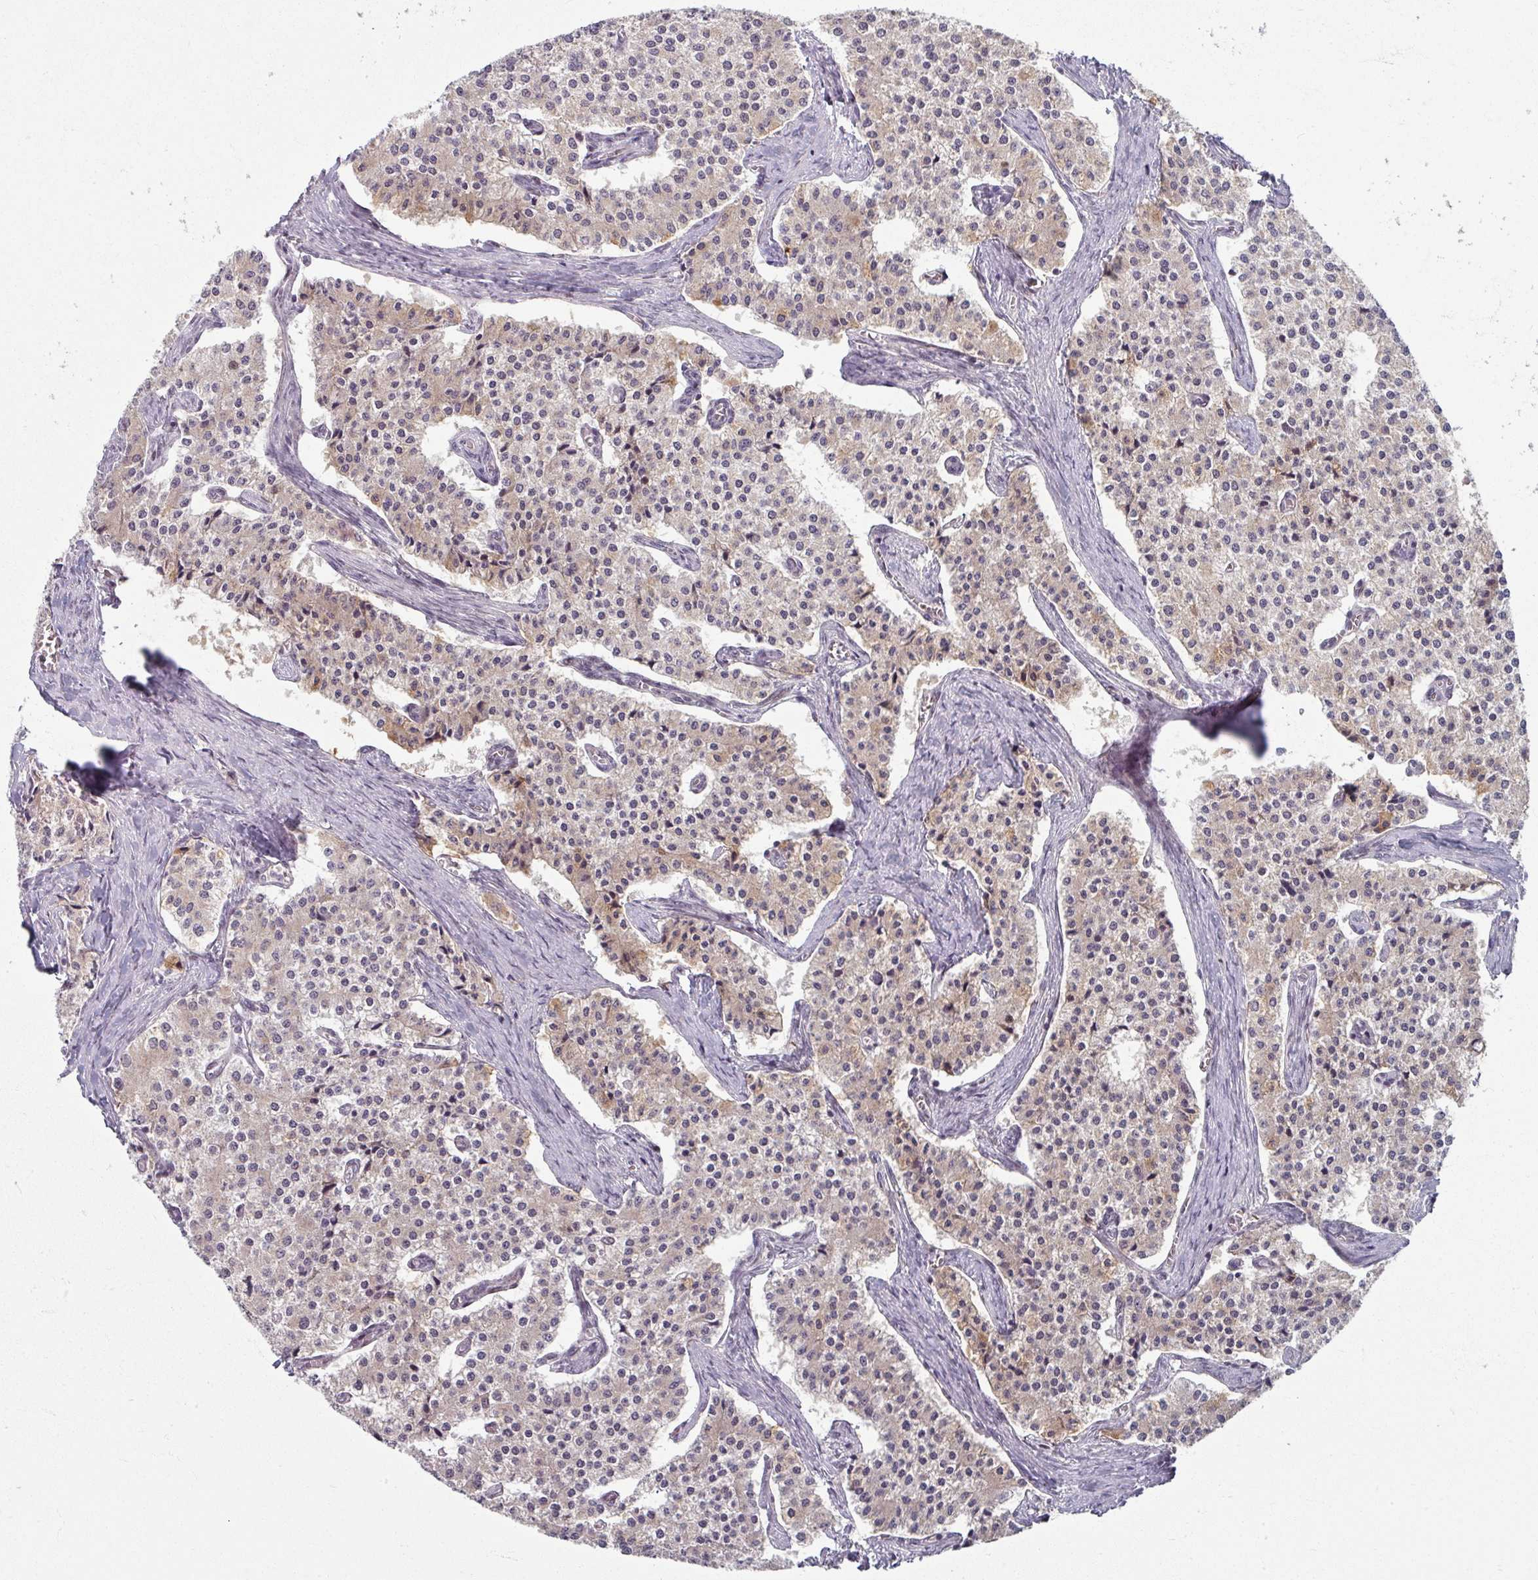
{"staining": {"intensity": "weak", "quantity": ">75%", "location": "cytoplasmic/membranous"}, "tissue": "carcinoid", "cell_type": "Tumor cells", "image_type": "cancer", "snomed": [{"axis": "morphology", "description": "Carcinoid, malignant, NOS"}, {"axis": "topography", "description": "Colon"}], "caption": "A low amount of weak cytoplasmic/membranous expression is seen in about >75% of tumor cells in malignant carcinoid tissue.", "gene": "KLC3", "patient": {"sex": "female", "age": 52}}